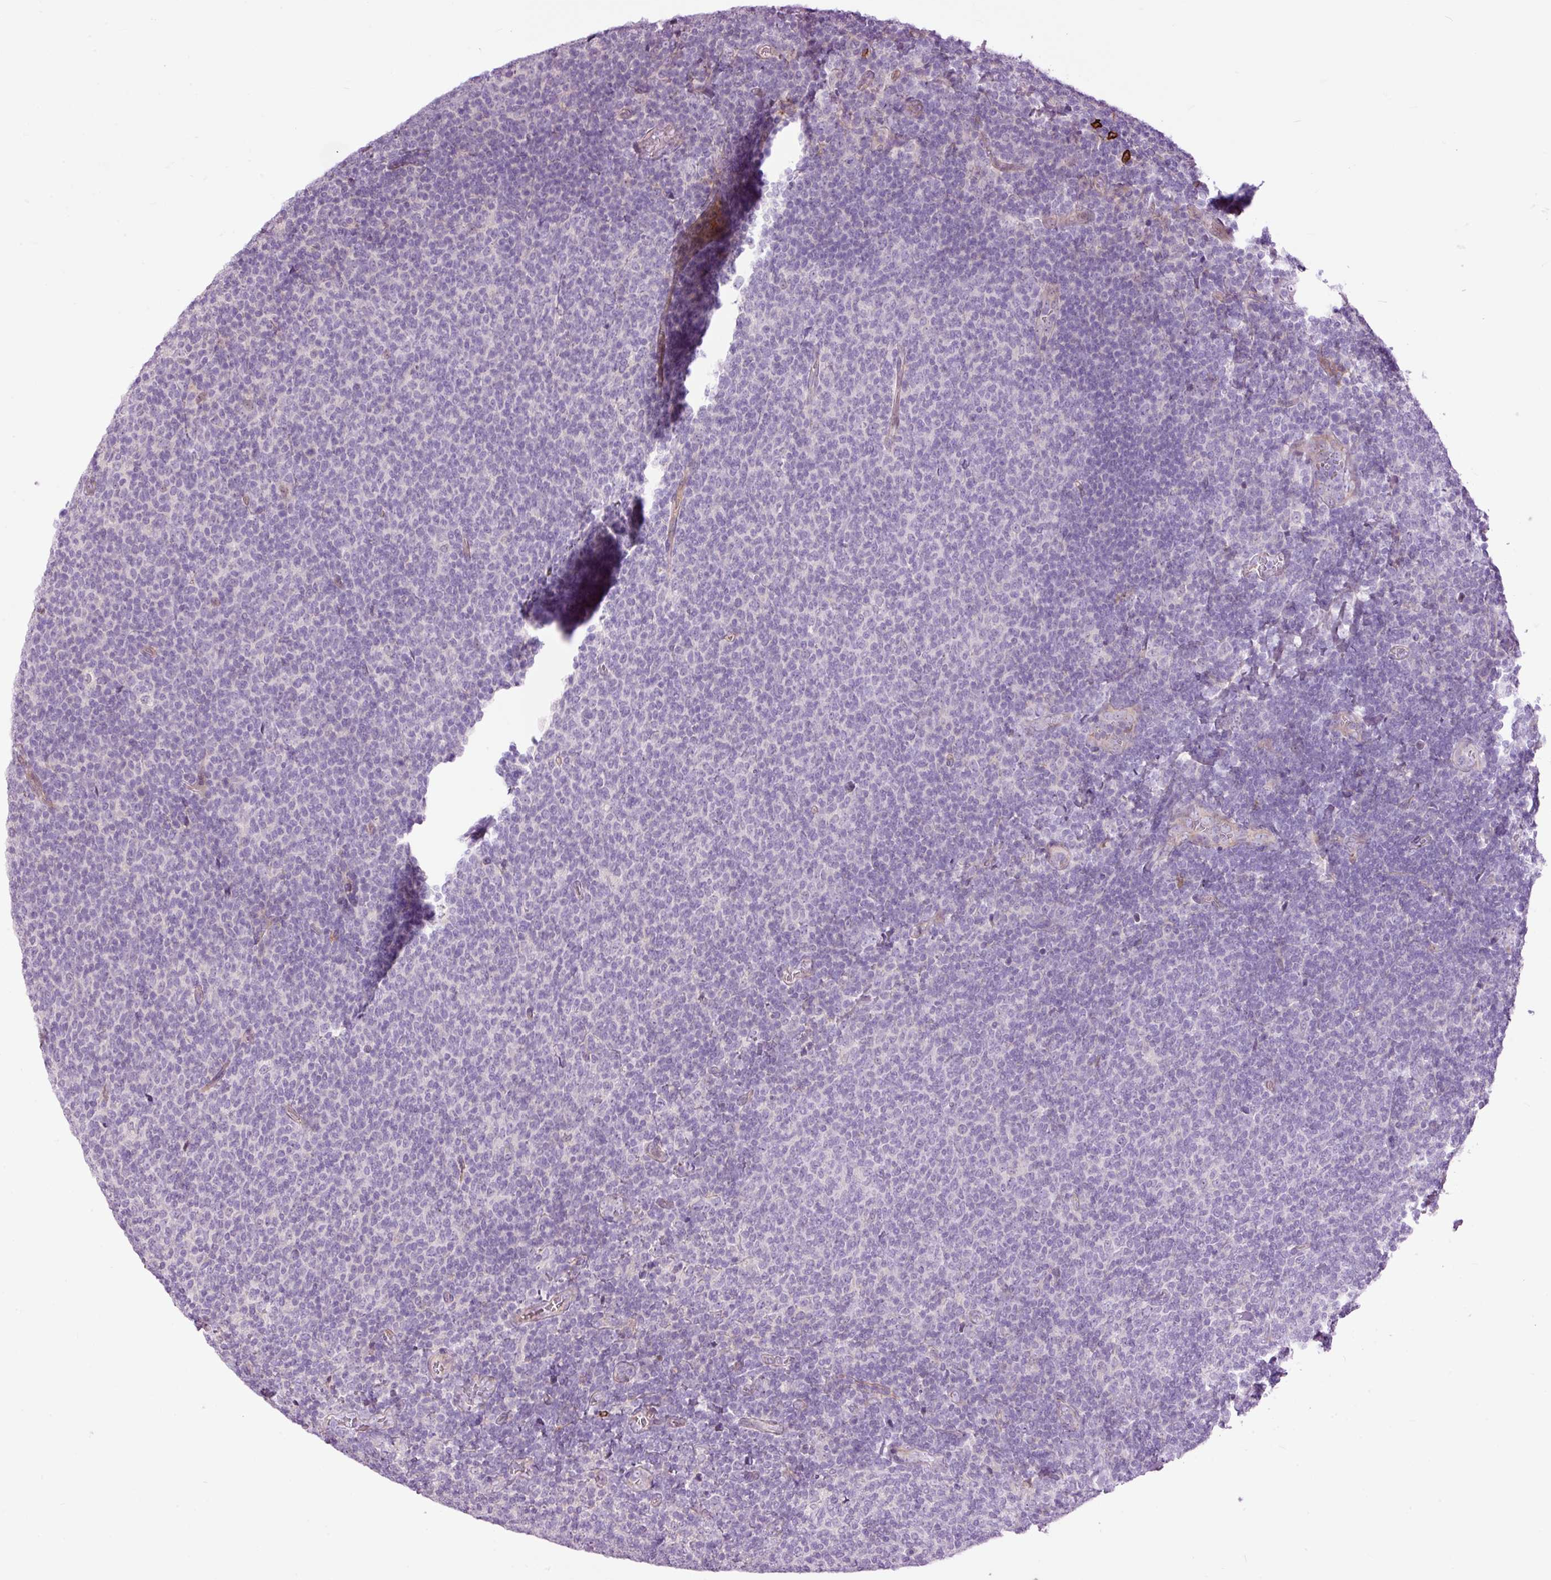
{"staining": {"intensity": "negative", "quantity": "none", "location": "none"}, "tissue": "lymphoma", "cell_type": "Tumor cells", "image_type": "cancer", "snomed": [{"axis": "morphology", "description": "Malignant lymphoma, non-Hodgkin's type, Low grade"}, {"axis": "topography", "description": "Lymph node"}], "caption": "Immunohistochemistry (IHC) image of human low-grade malignant lymphoma, non-Hodgkin's type stained for a protein (brown), which exhibits no staining in tumor cells. (DAB immunohistochemistry, high magnification).", "gene": "FCRL4", "patient": {"sex": "male", "age": 52}}